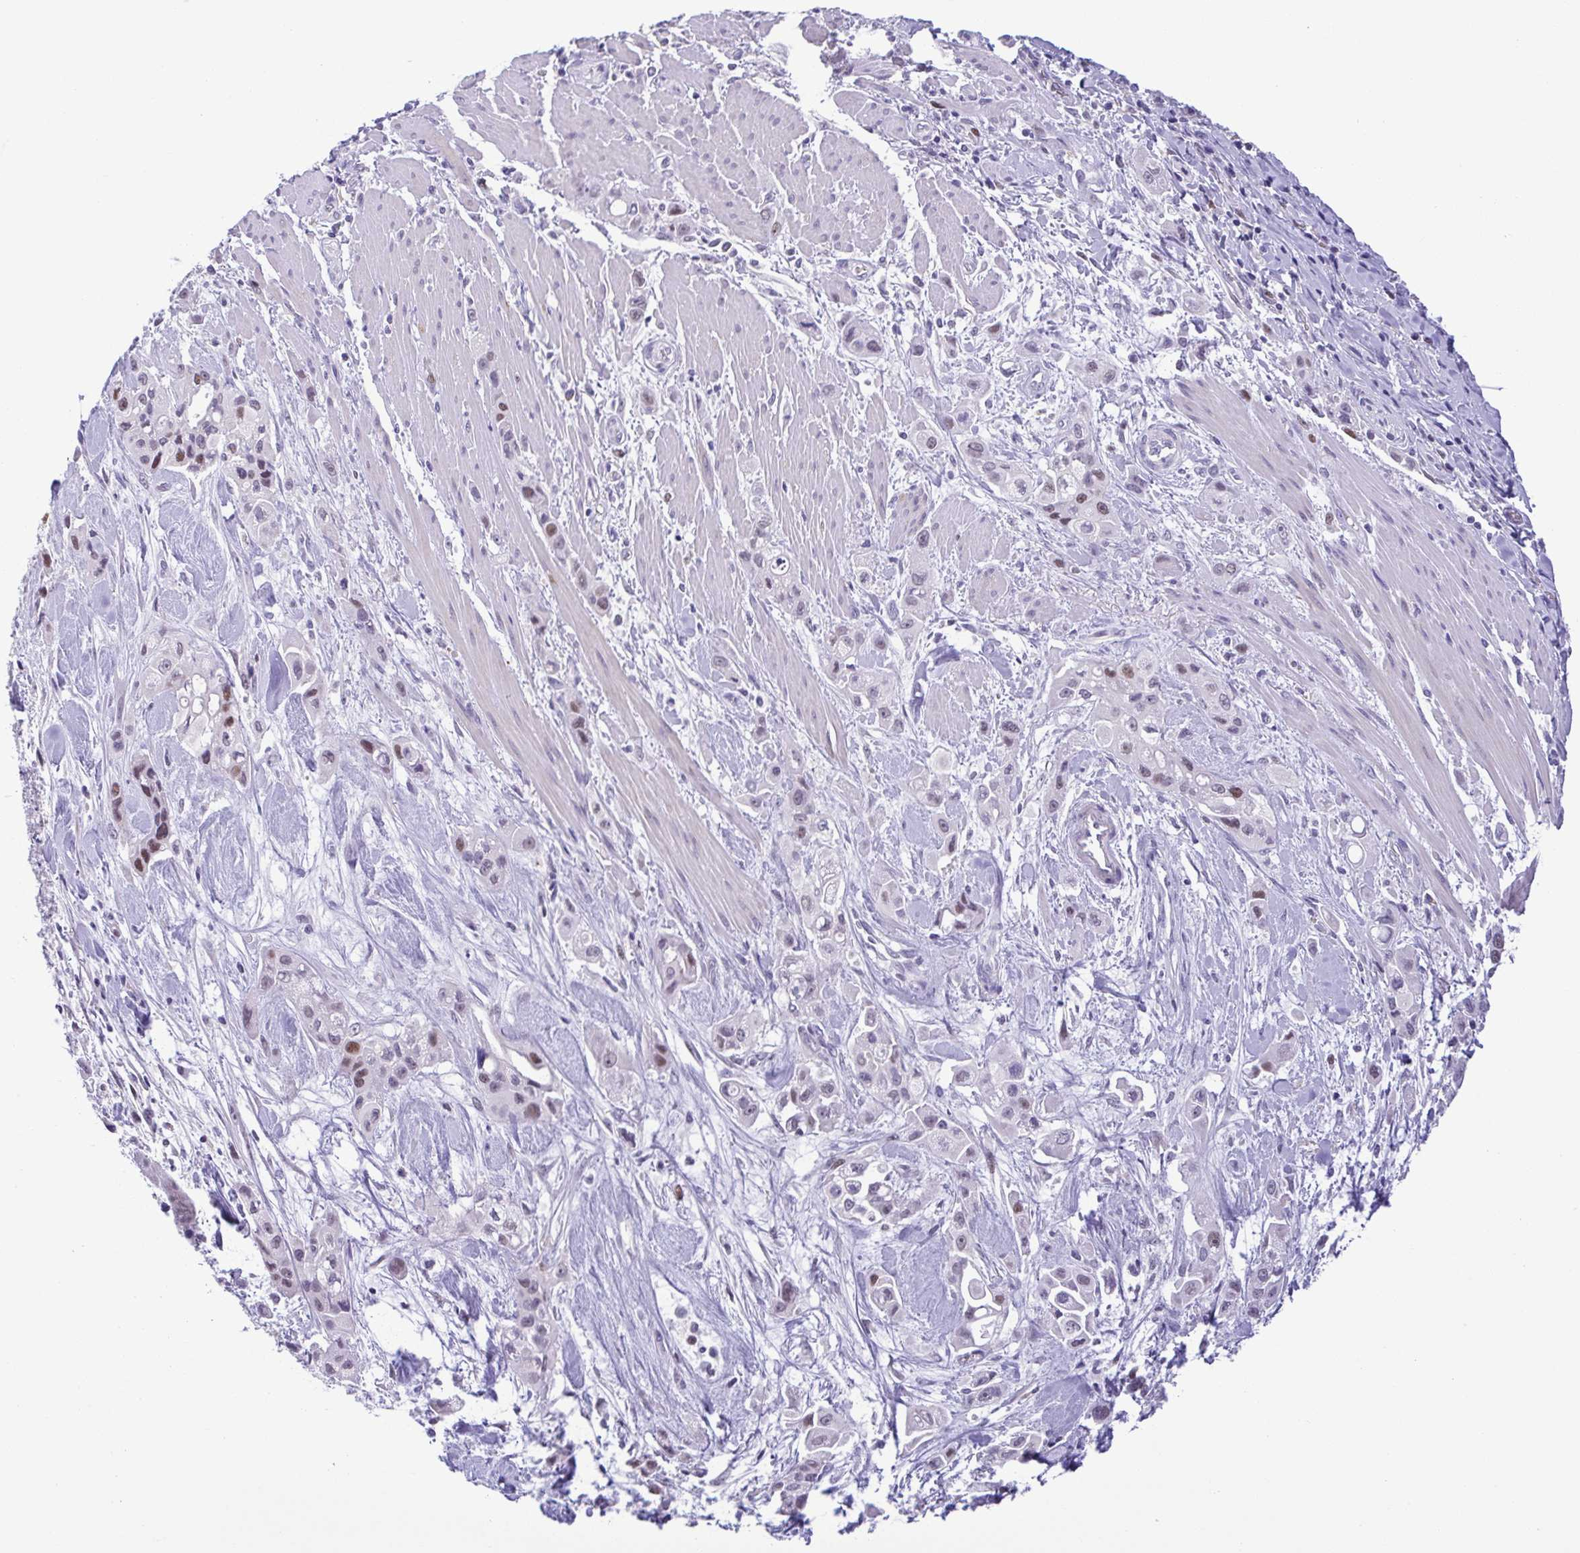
{"staining": {"intensity": "moderate", "quantity": "25%-75%", "location": "nuclear"}, "tissue": "pancreatic cancer", "cell_type": "Tumor cells", "image_type": "cancer", "snomed": [{"axis": "morphology", "description": "Adenocarcinoma, NOS"}, {"axis": "topography", "description": "Pancreas"}], "caption": "A histopathology image of pancreatic cancer stained for a protein reveals moderate nuclear brown staining in tumor cells.", "gene": "TIPIN", "patient": {"sex": "female", "age": 66}}